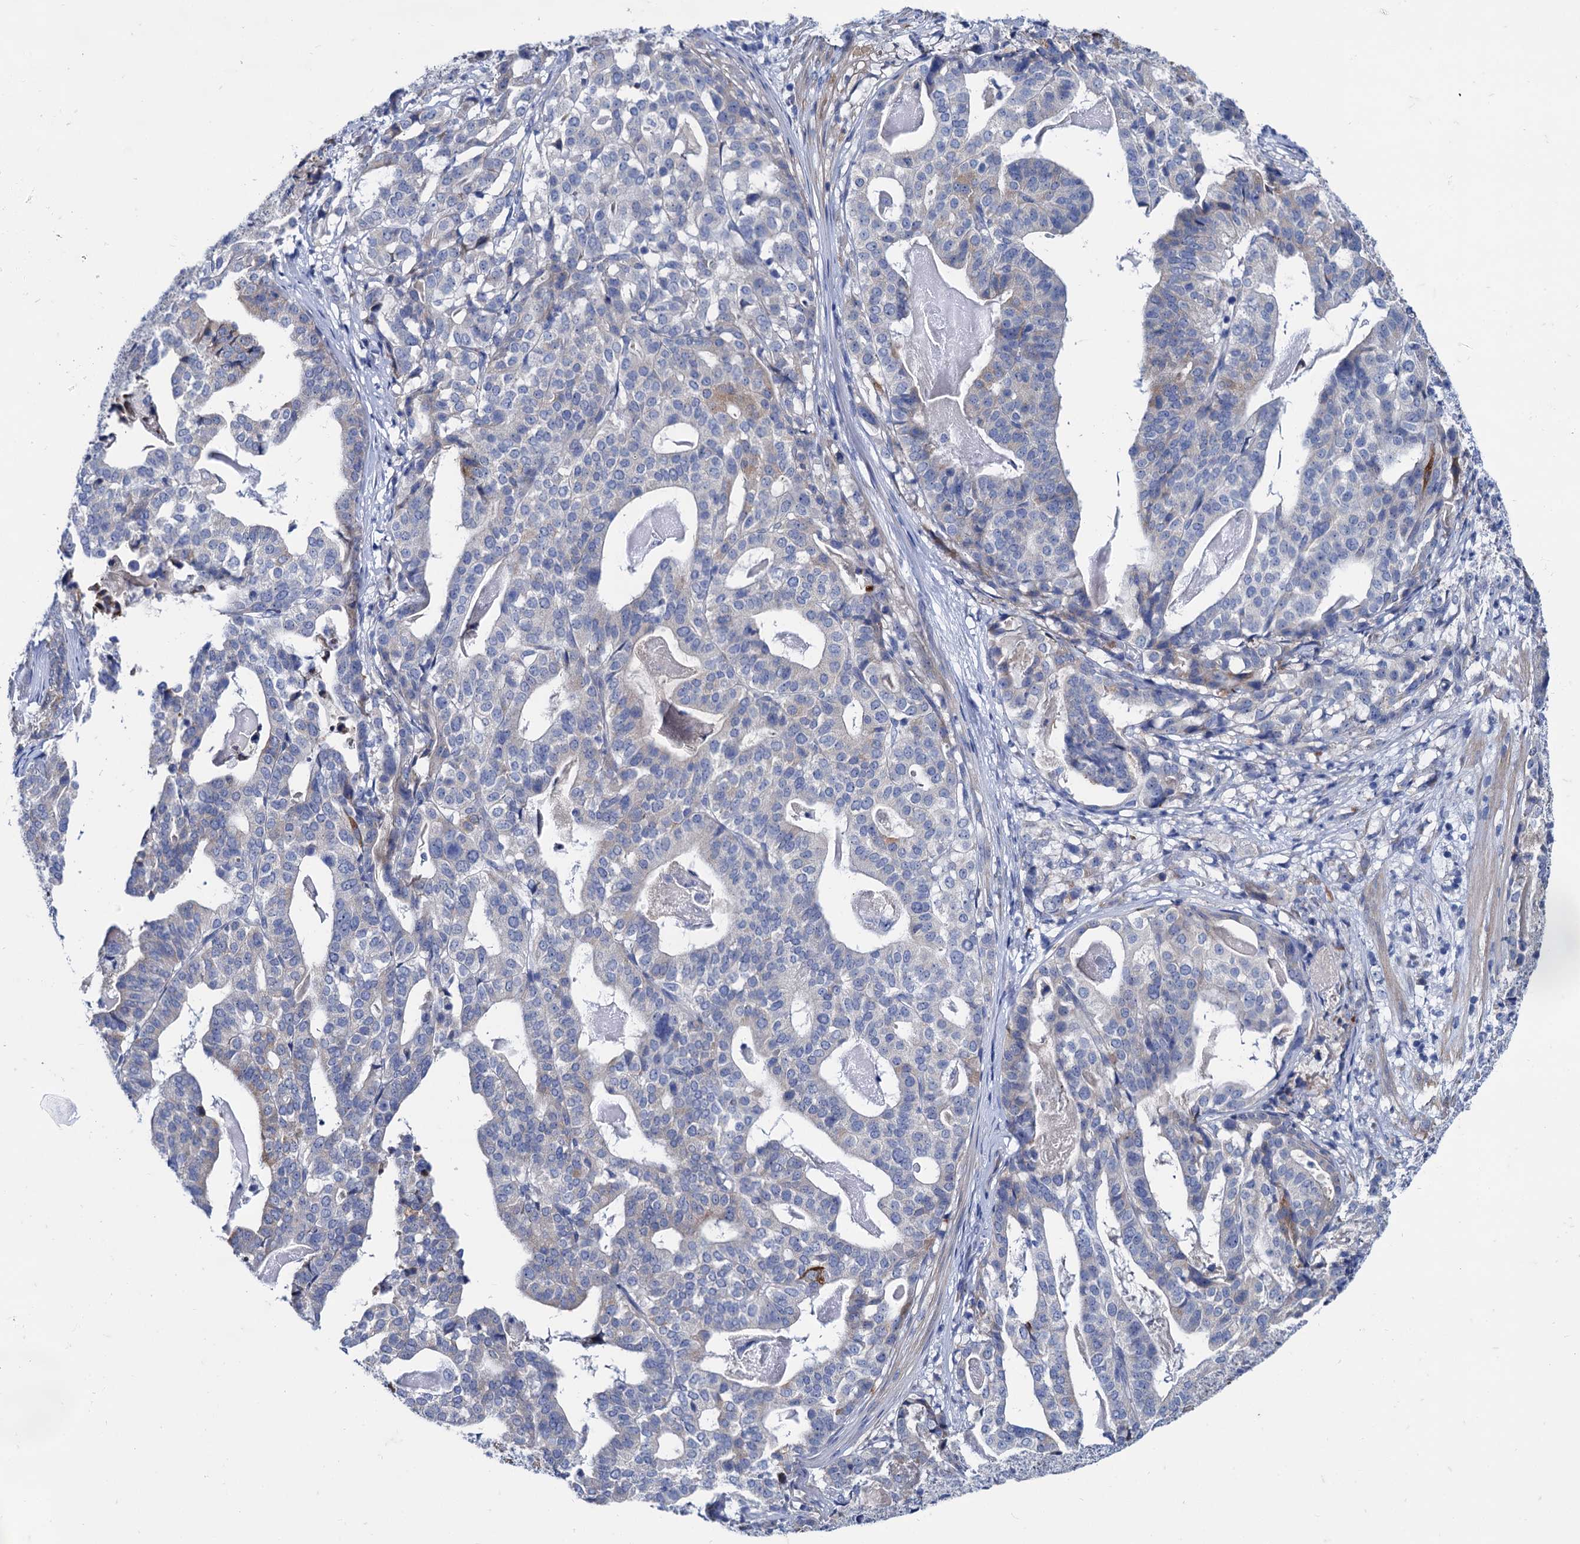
{"staining": {"intensity": "negative", "quantity": "none", "location": "none"}, "tissue": "stomach cancer", "cell_type": "Tumor cells", "image_type": "cancer", "snomed": [{"axis": "morphology", "description": "Adenocarcinoma, NOS"}, {"axis": "topography", "description": "Stomach"}], "caption": "DAB immunohistochemical staining of stomach cancer demonstrates no significant expression in tumor cells.", "gene": "FOXR2", "patient": {"sex": "male", "age": 48}}